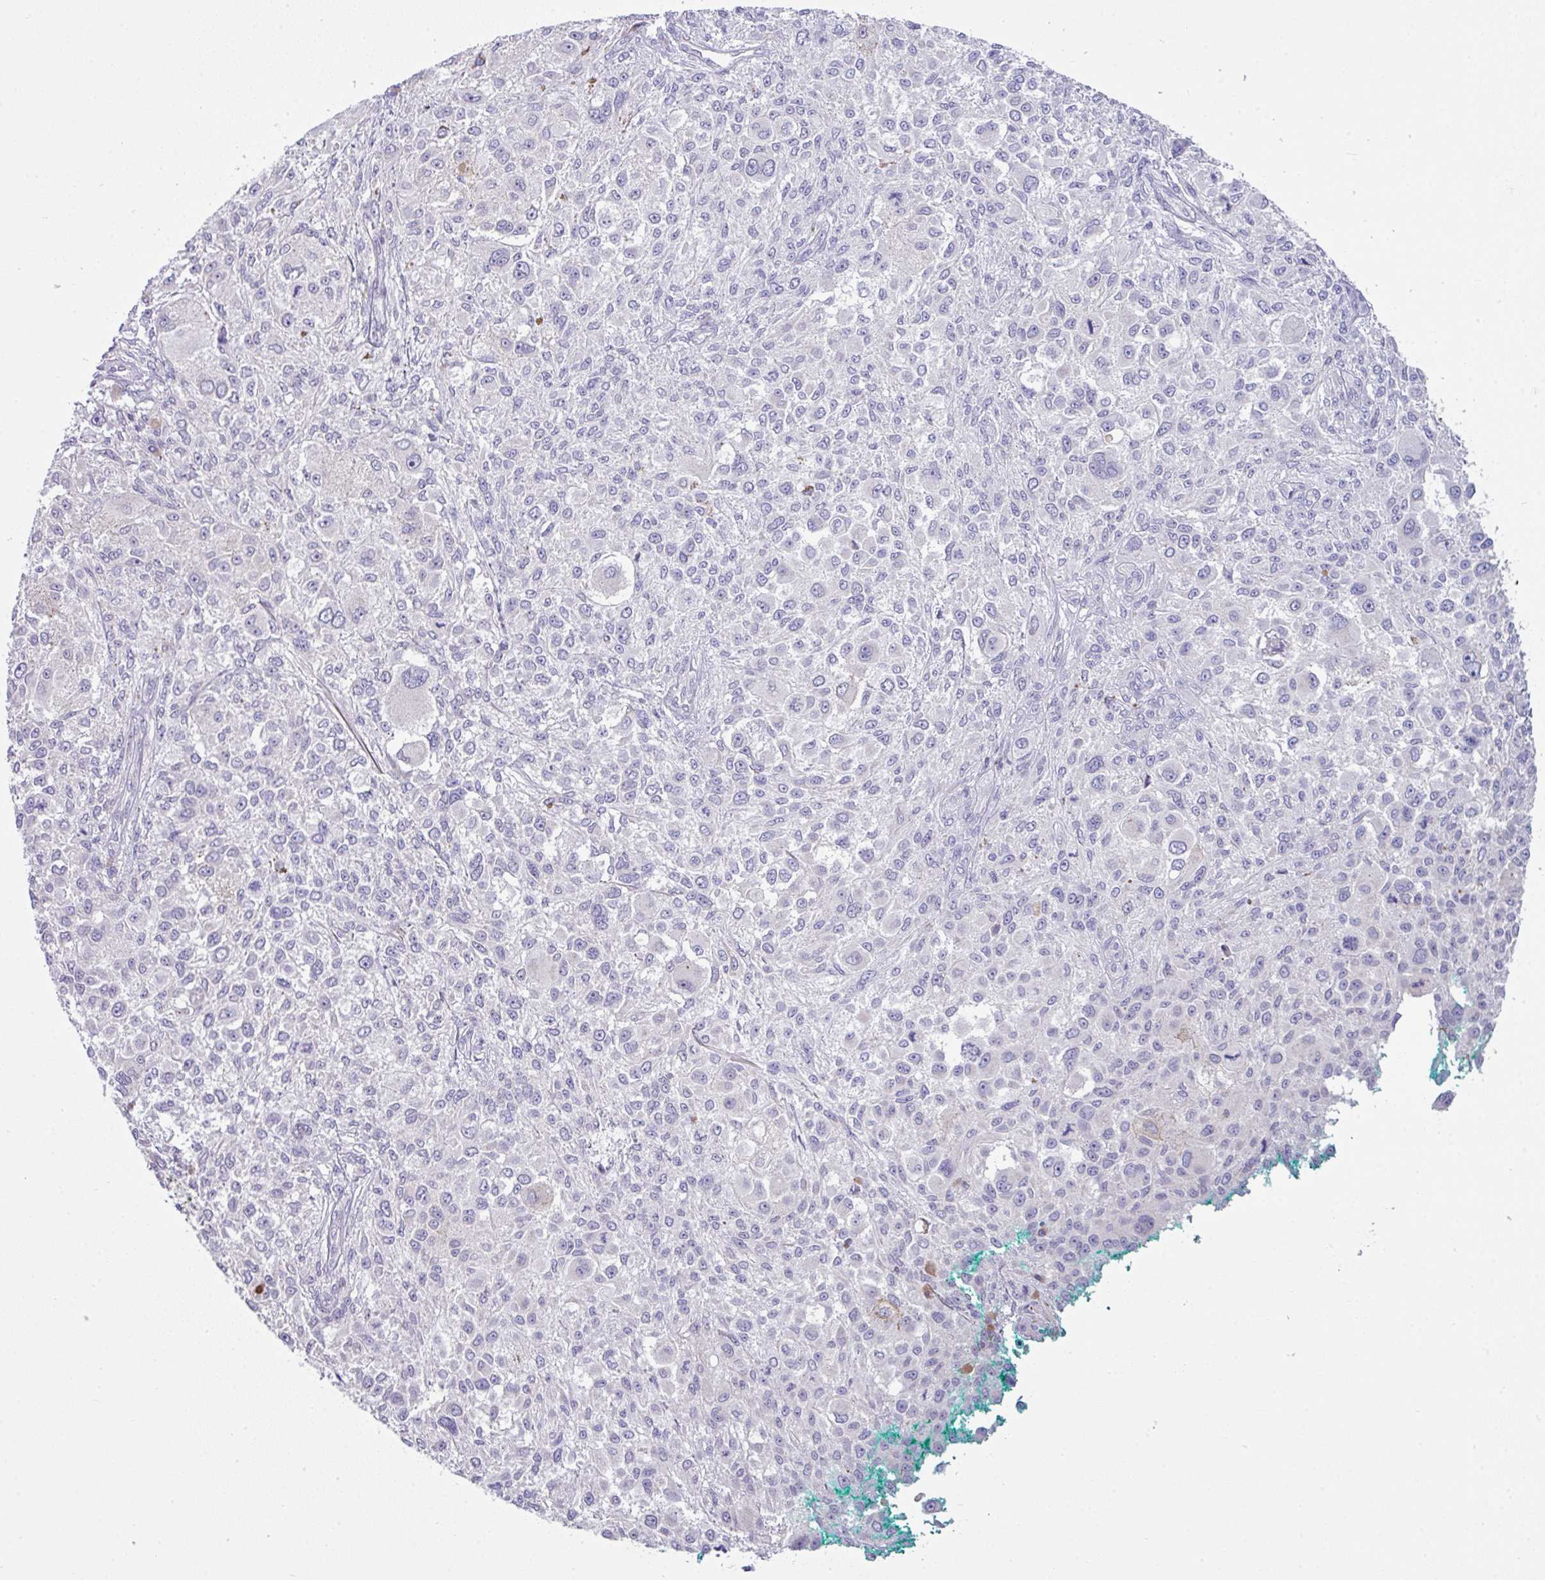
{"staining": {"intensity": "negative", "quantity": "none", "location": "none"}, "tissue": "melanoma", "cell_type": "Tumor cells", "image_type": "cancer", "snomed": [{"axis": "morphology", "description": "Necrosis, NOS"}, {"axis": "morphology", "description": "Malignant melanoma, NOS"}, {"axis": "topography", "description": "Skin"}], "caption": "IHC of human malignant melanoma demonstrates no staining in tumor cells.", "gene": "SLAMF6", "patient": {"sex": "female", "age": 87}}